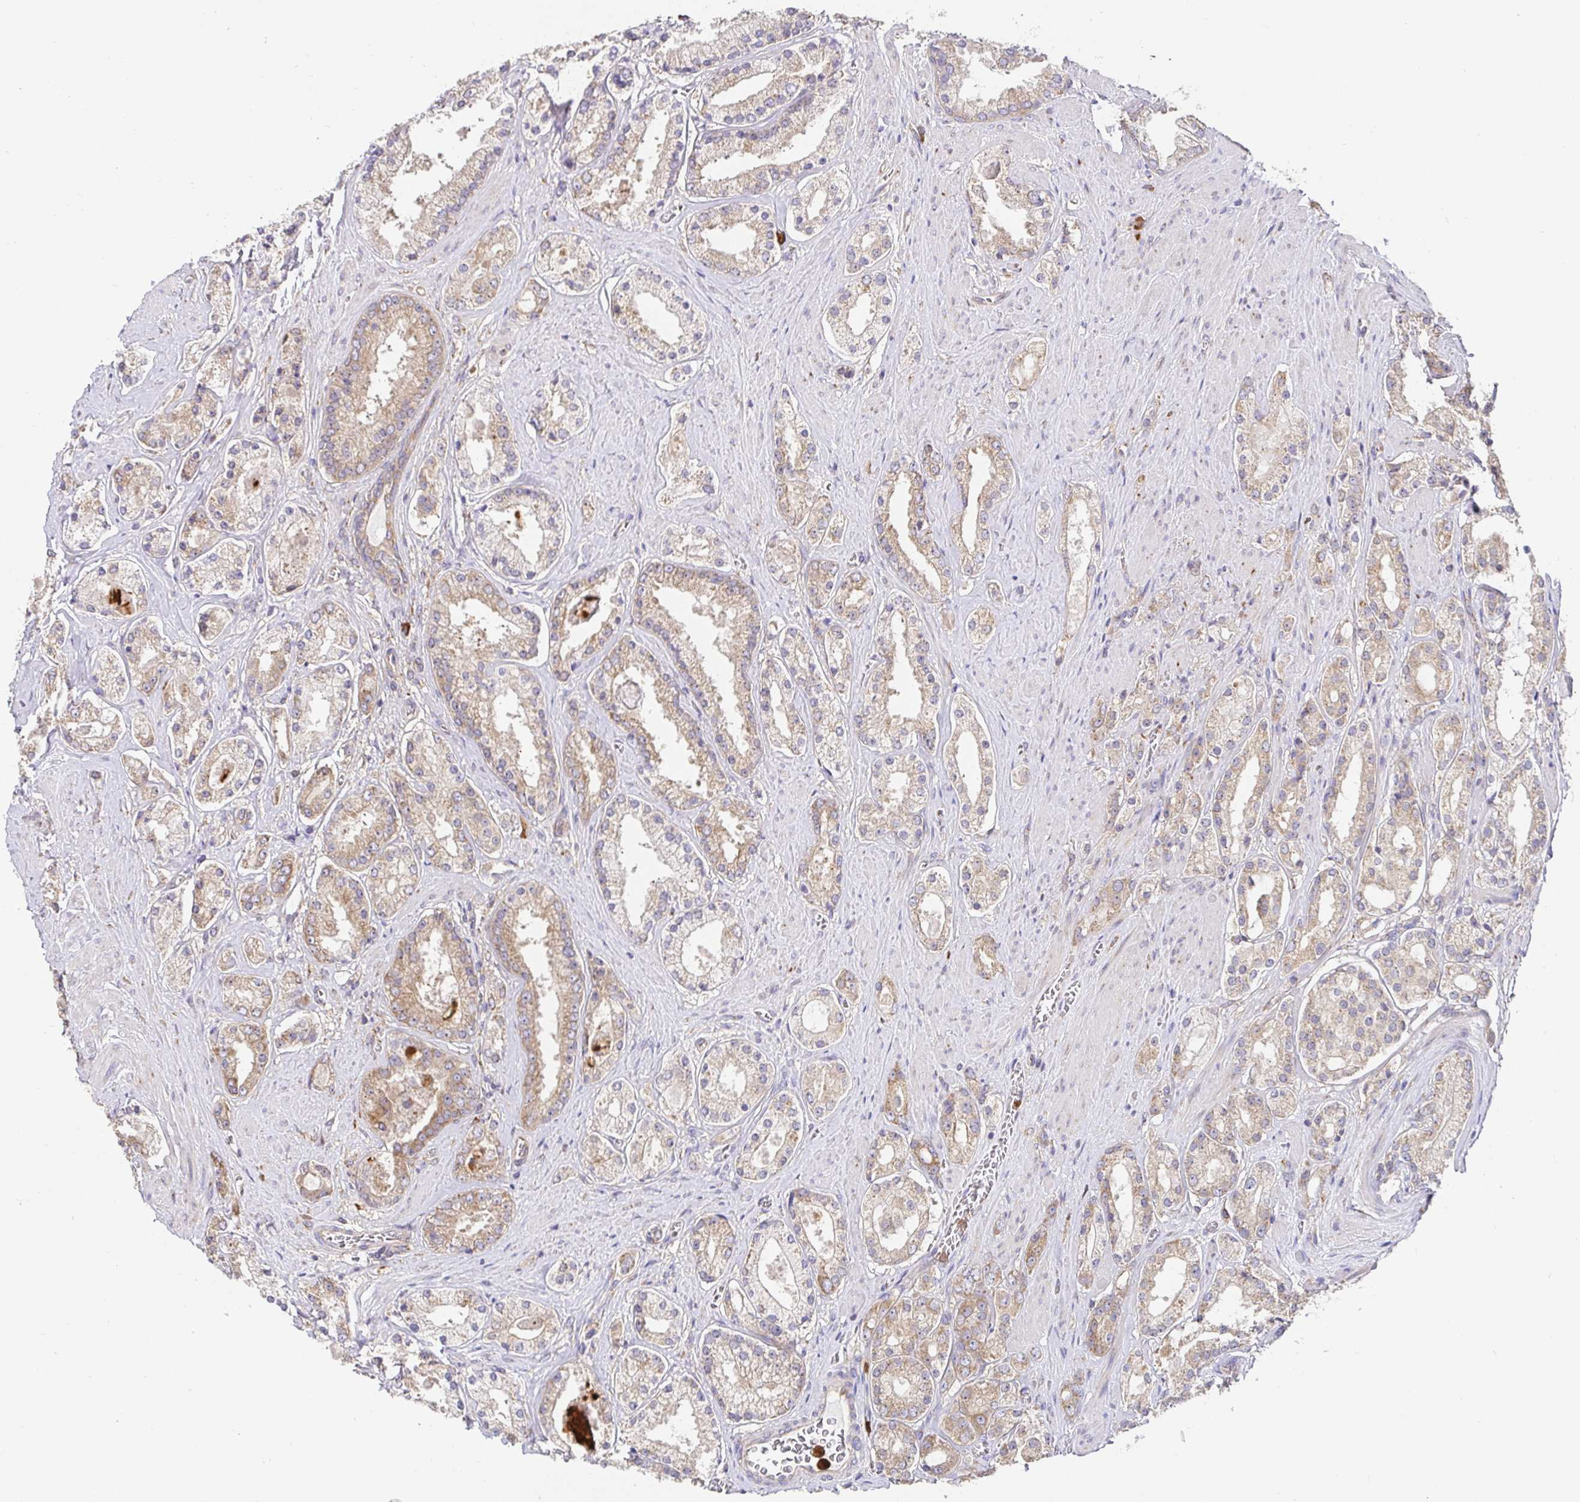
{"staining": {"intensity": "weak", "quantity": ">75%", "location": "cytoplasmic/membranous"}, "tissue": "prostate cancer", "cell_type": "Tumor cells", "image_type": "cancer", "snomed": [{"axis": "morphology", "description": "Adenocarcinoma, High grade"}, {"axis": "topography", "description": "Prostate"}], "caption": "This is an image of immunohistochemistry (IHC) staining of prostate cancer (adenocarcinoma (high-grade)), which shows weak staining in the cytoplasmic/membranous of tumor cells.", "gene": "PDPK1", "patient": {"sex": "male", "age": 67}}